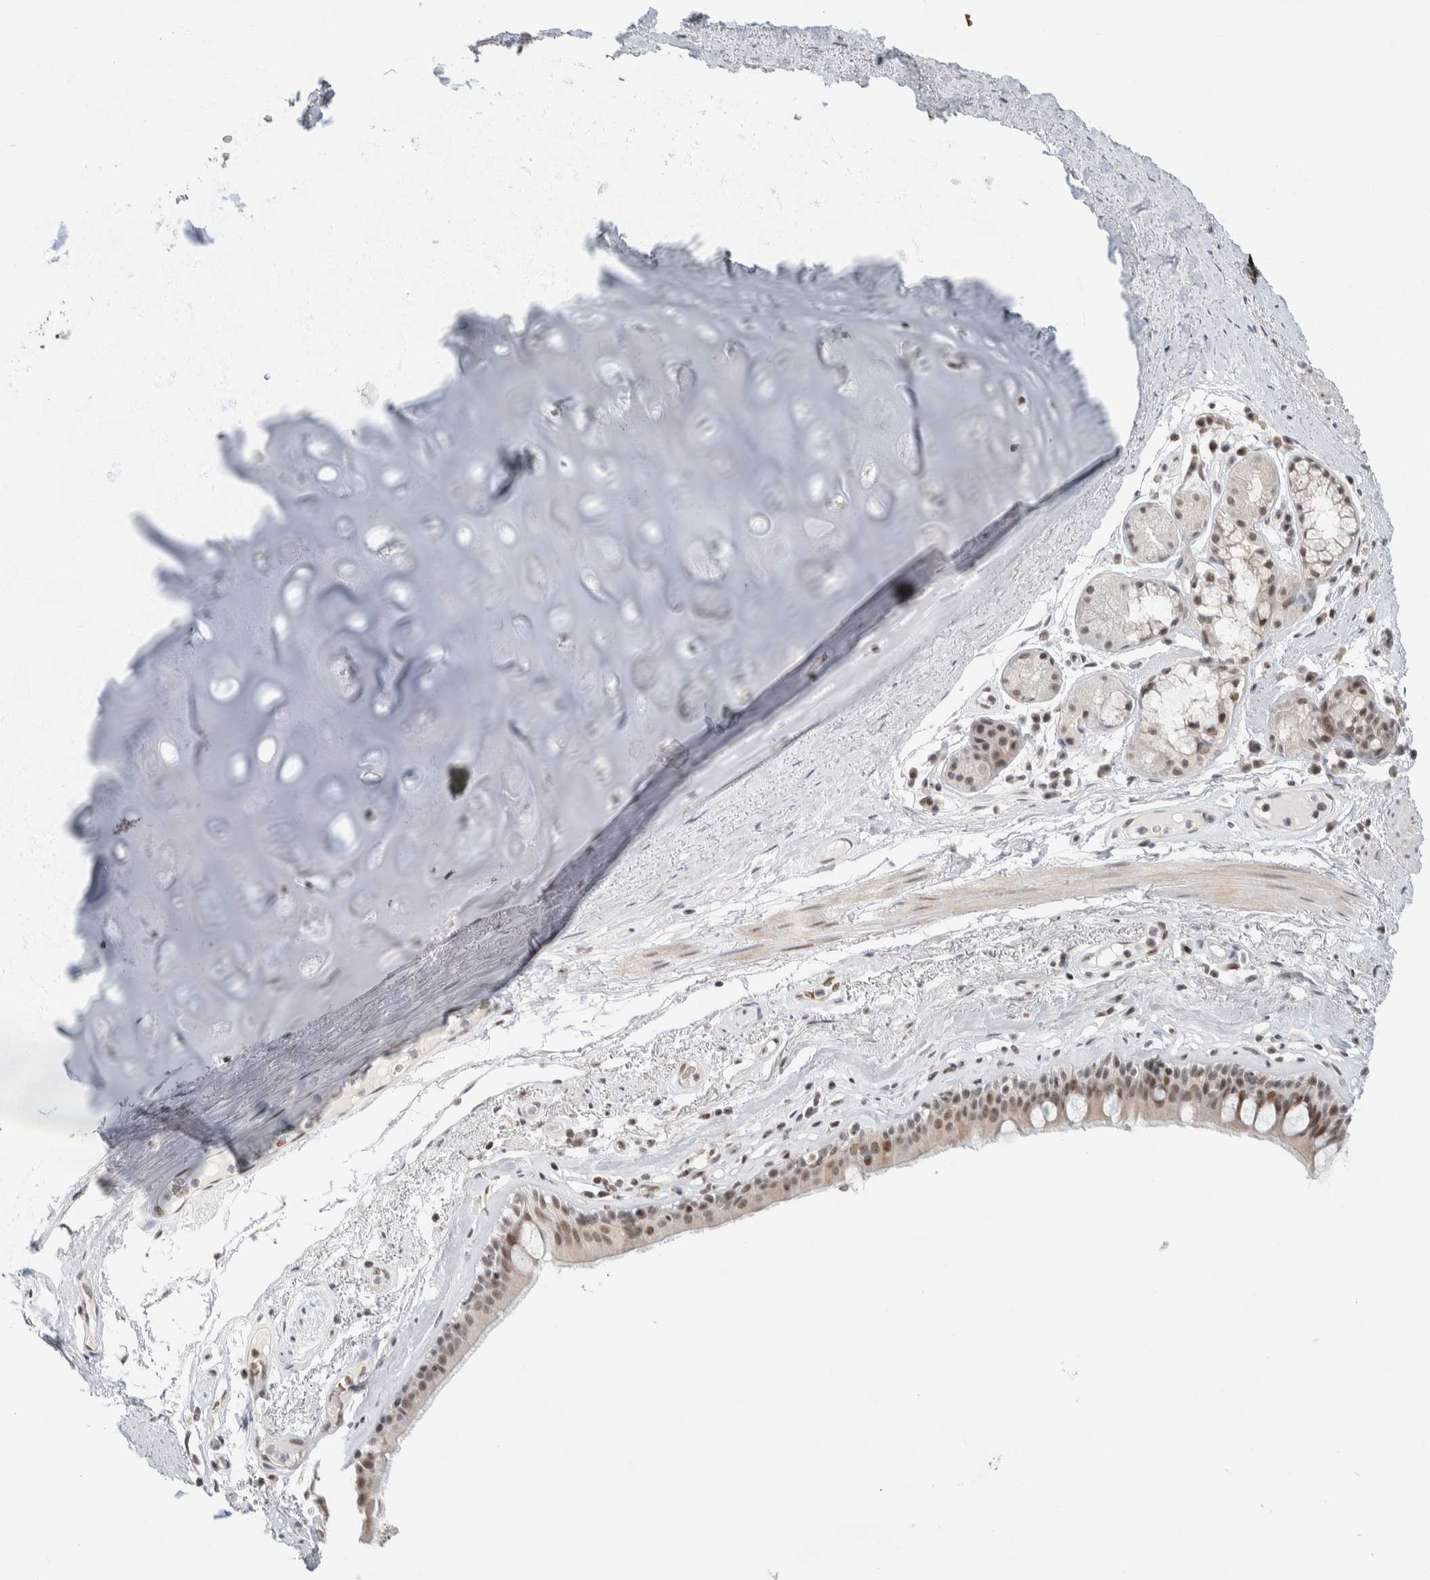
{"staining": {"intensity": "moderate", "quantity": ">75%", "location": "nuclear"}, "tissue": "bronchus", "cell_type": "Respiratory epithelial cells", "image_type": "normal", "snomed": [{"axis": "morphology", "description": "Normal tissue, NOS"}, {"axis": "topography", "description": "Cartilage tissue"}], "caption": "Respiratory epithelial cells display moderate nuclear expression in about >75% of cells in benign bronchus.", "gene": "ZBTB2", "patient": {"sex": "female", "age": 63}}